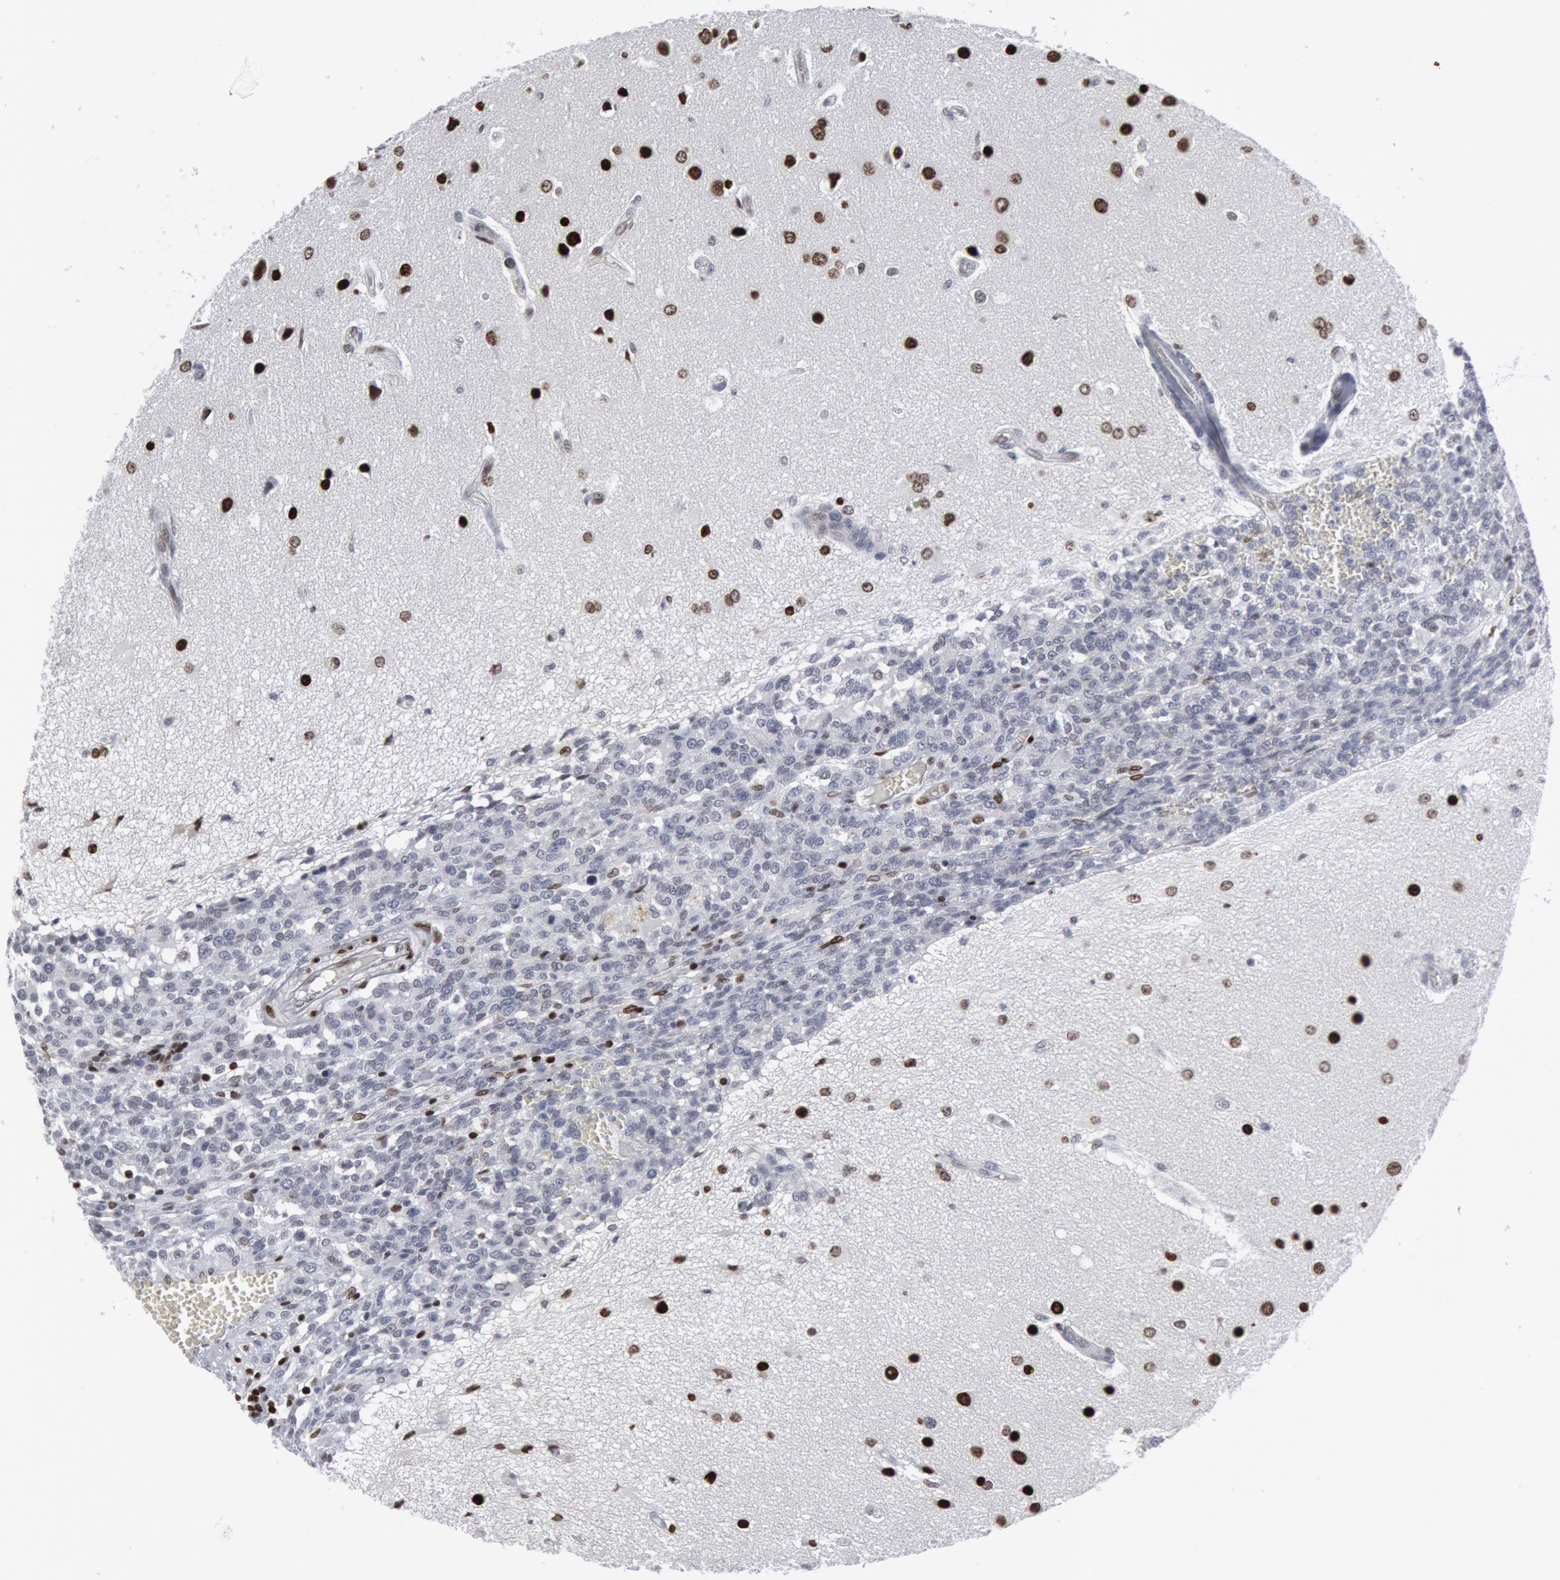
{"staining": {"intensity": "weak", "quantity": "25%-75%", "location": "nuclear"}, "tissue": "glioma", "cell_type": "Tumor cells", "image_type": "cancer", "snomed": [{"axis": "morphology", "description": "Glioma, malignant, High grade"}, {"axis": "topography", "description": "Brain"}], "caption": "Malignant glioma (high-grade) tissue reveals weak nuclear expression in about 25%-75% of tumor cells, visualized by immunohistochemistry.", "gene": "MECP2", "patient": {"sex": "male", "age": 66}}